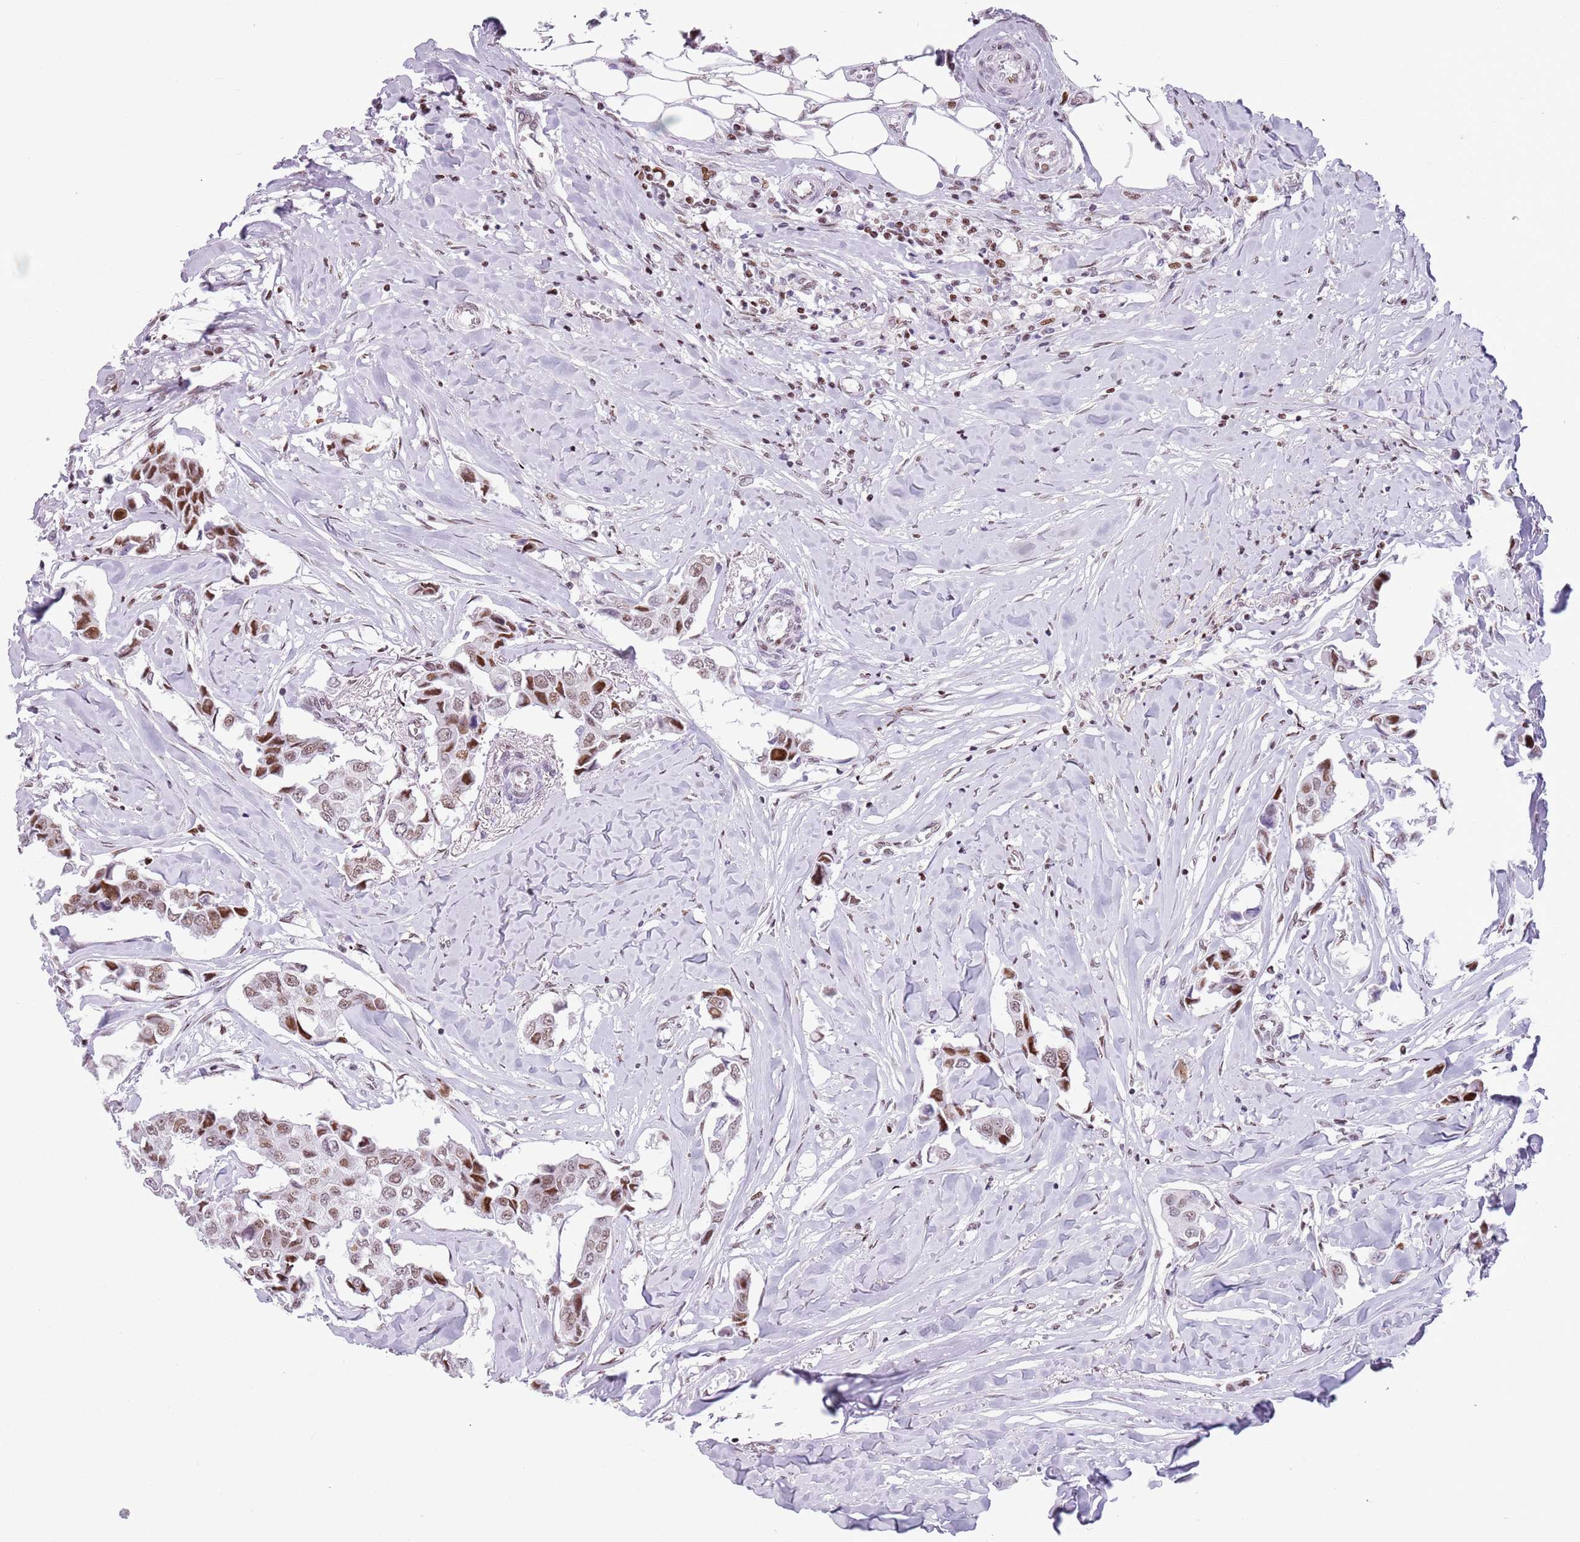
{"staining": {"intensity": "moderate", "quantity": ">75%", "location": "nuclear"}, "tissue": "breast cancer", "cell_type": "Tumor cells", "image_type": "cancer", "snomed": [{"axis": "morphology", "description": "Duct carcinoma"}, {"axis": "topography", "description": "Breast"}], "caption": "A micrograph showing moderate nuclear positivity in about >75% of tumor cells in breast intraductal carcinoma, as visualized by brown immunohistochemical staining.", "gene": "FAM104B", "patient": {"sex": "female", "age": 80}}